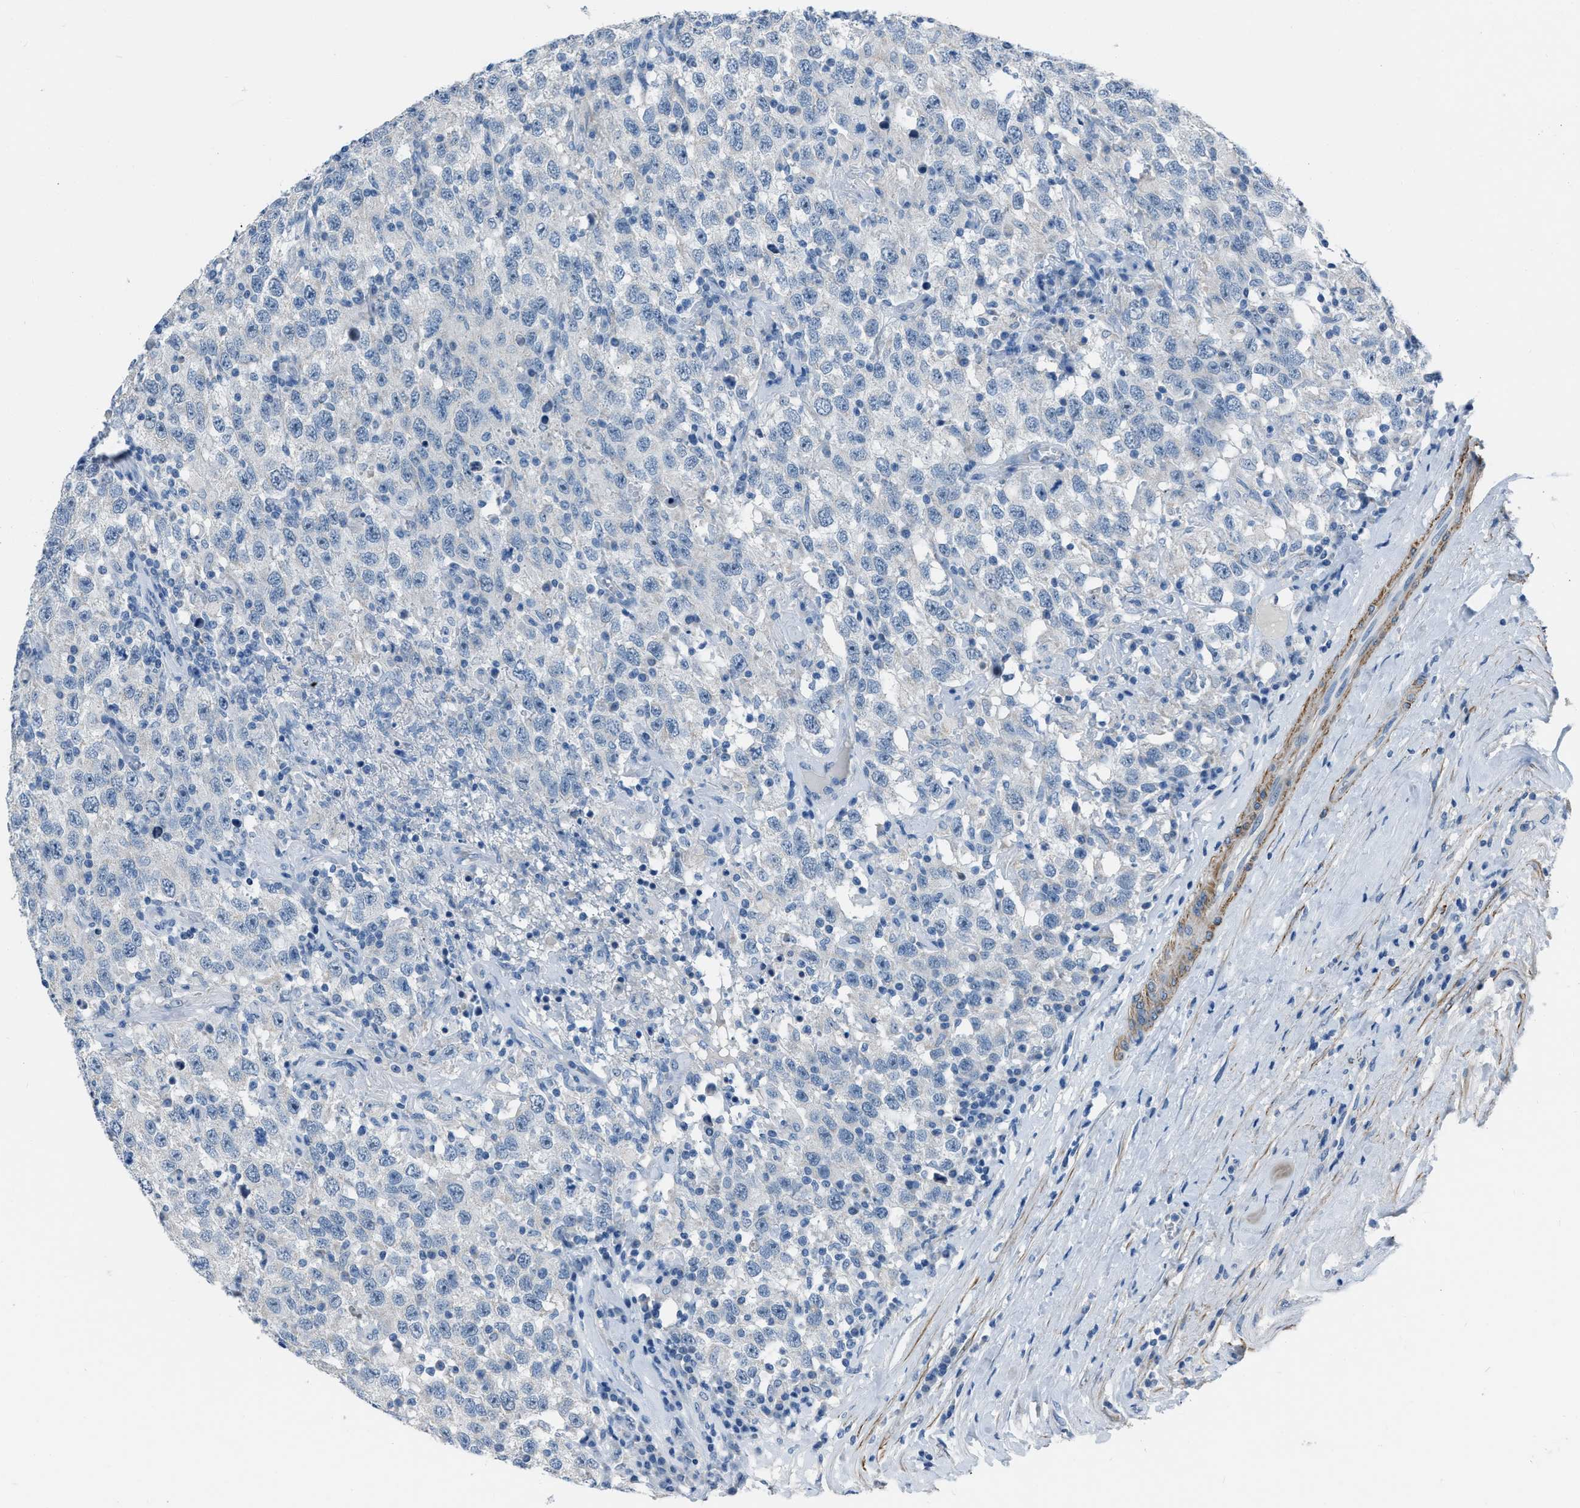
{"staining": {"intensity": "negative", "quantity": "none", "location": "none"}, "tissue": "testis cancer", "cell_type": "Tumor cells", "image_type": "cancer", "snomed": [{"axis": "morphology", "description": "Seminoma, NOS"}, {"axis": "topography", "description": "Testis"}], "caption": "Immunohistochemistry (IHC) image of neoplastic tissue: human testis seminoma stained with DAB reveals no significant protein expression in tumor cells. (DAB (3,3'-diaminobenzidine) immunohistochemistry with hematoxylin counter stain).", "gene": "SPATC1L", "patient": {"sex": "male", "age": 41}}